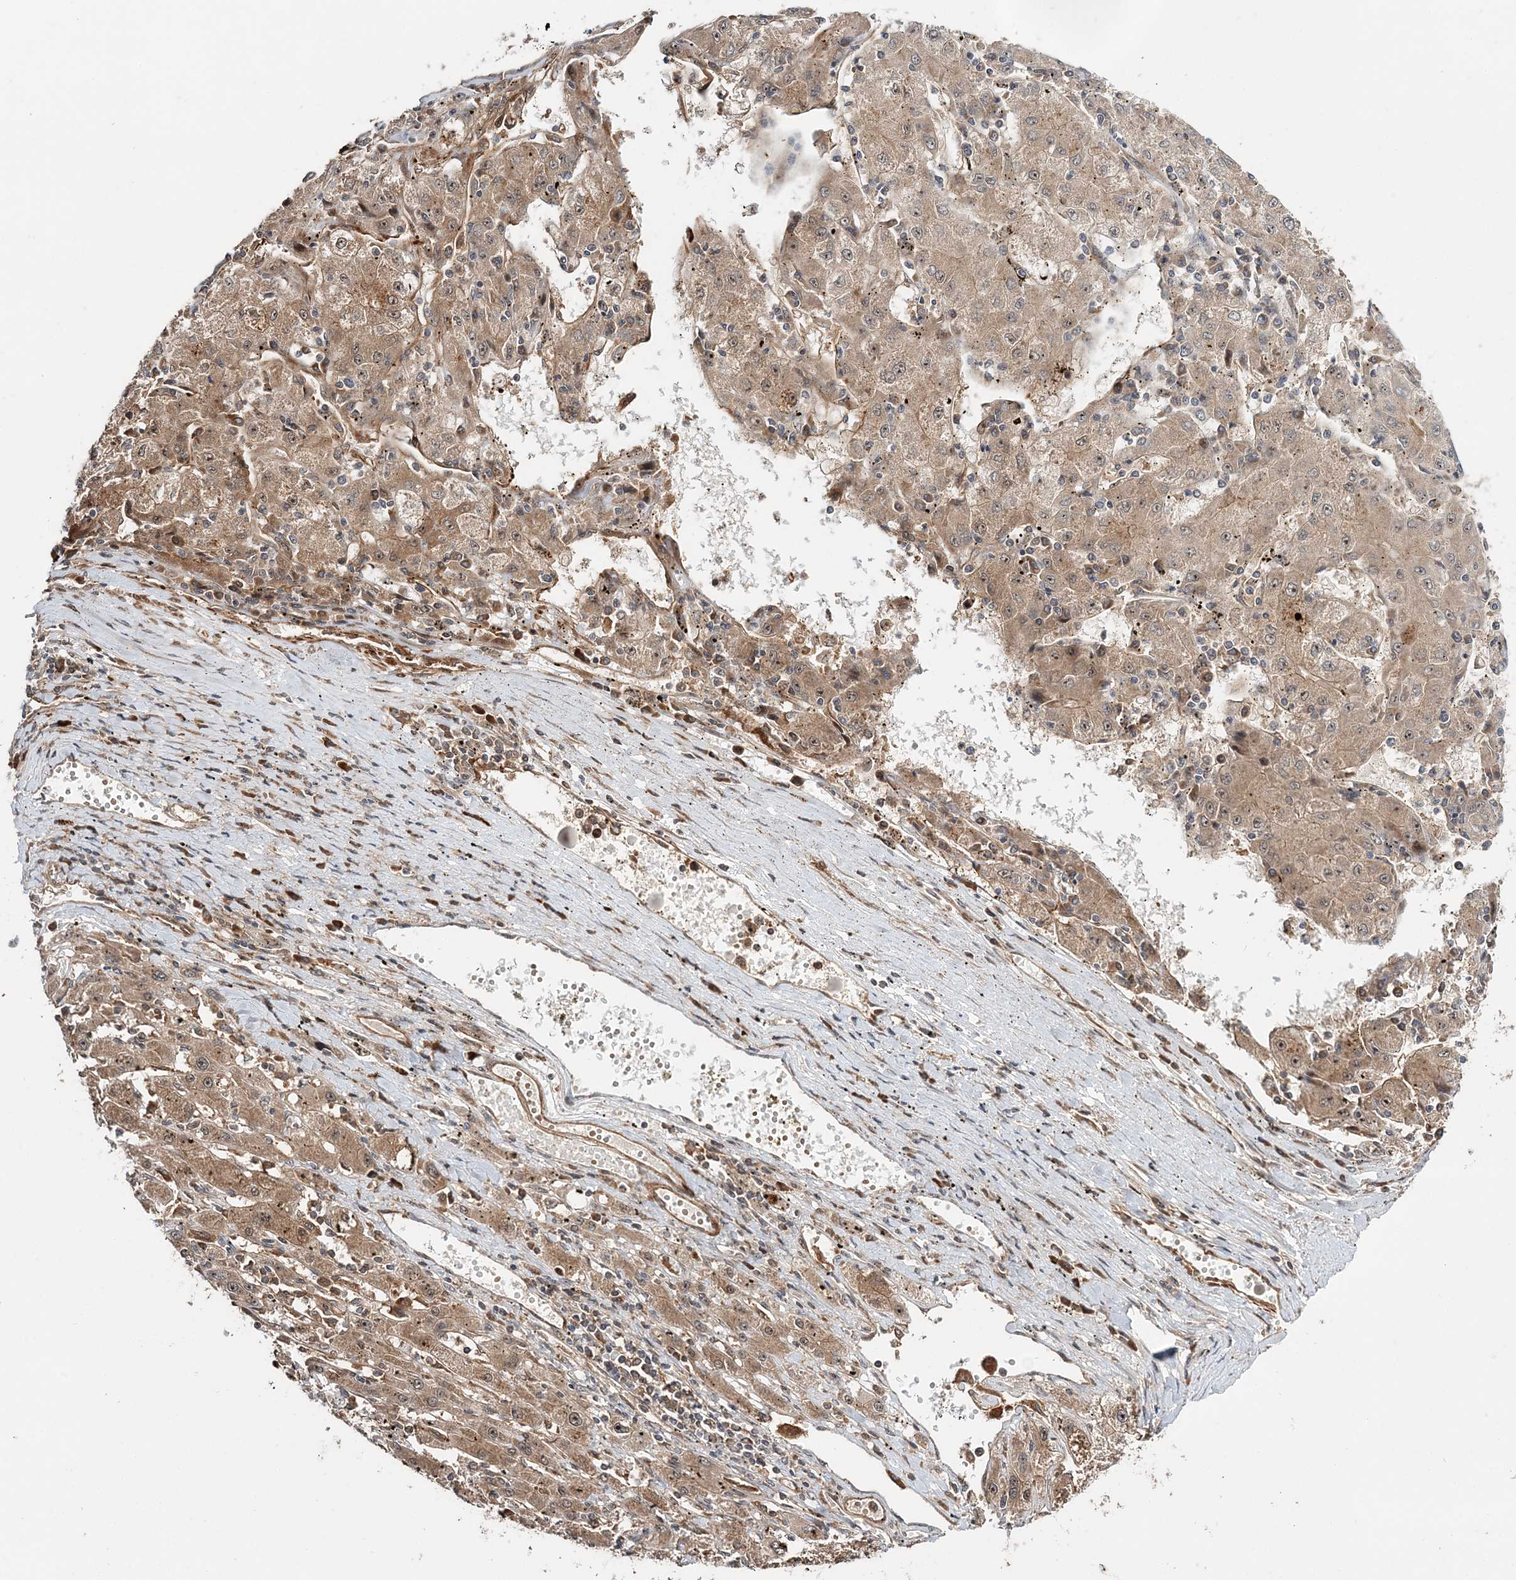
{"staining": {"intensity": "weak", "quantity": ">75%", "location": "cytoplasmic/membranous"}, "tissue": "liver cancer", "cell_type": "Tumor cells", "image_type": "cancer", "snomed": [{"axis": "morphology", "description": "Carcinoma, Hepatocellular, NOS"}, {"axis": "topography", "description": "Liver"}], "caption": "Liver cancer (hepatocellular carcinoma) tissue reveals weak cytoplasmic/membranous staining in about >75% of tumor cells, visualized by immunohistochemistry.", "gene": "UBTD2", "patient": {"sex": "male", "age": 72}}